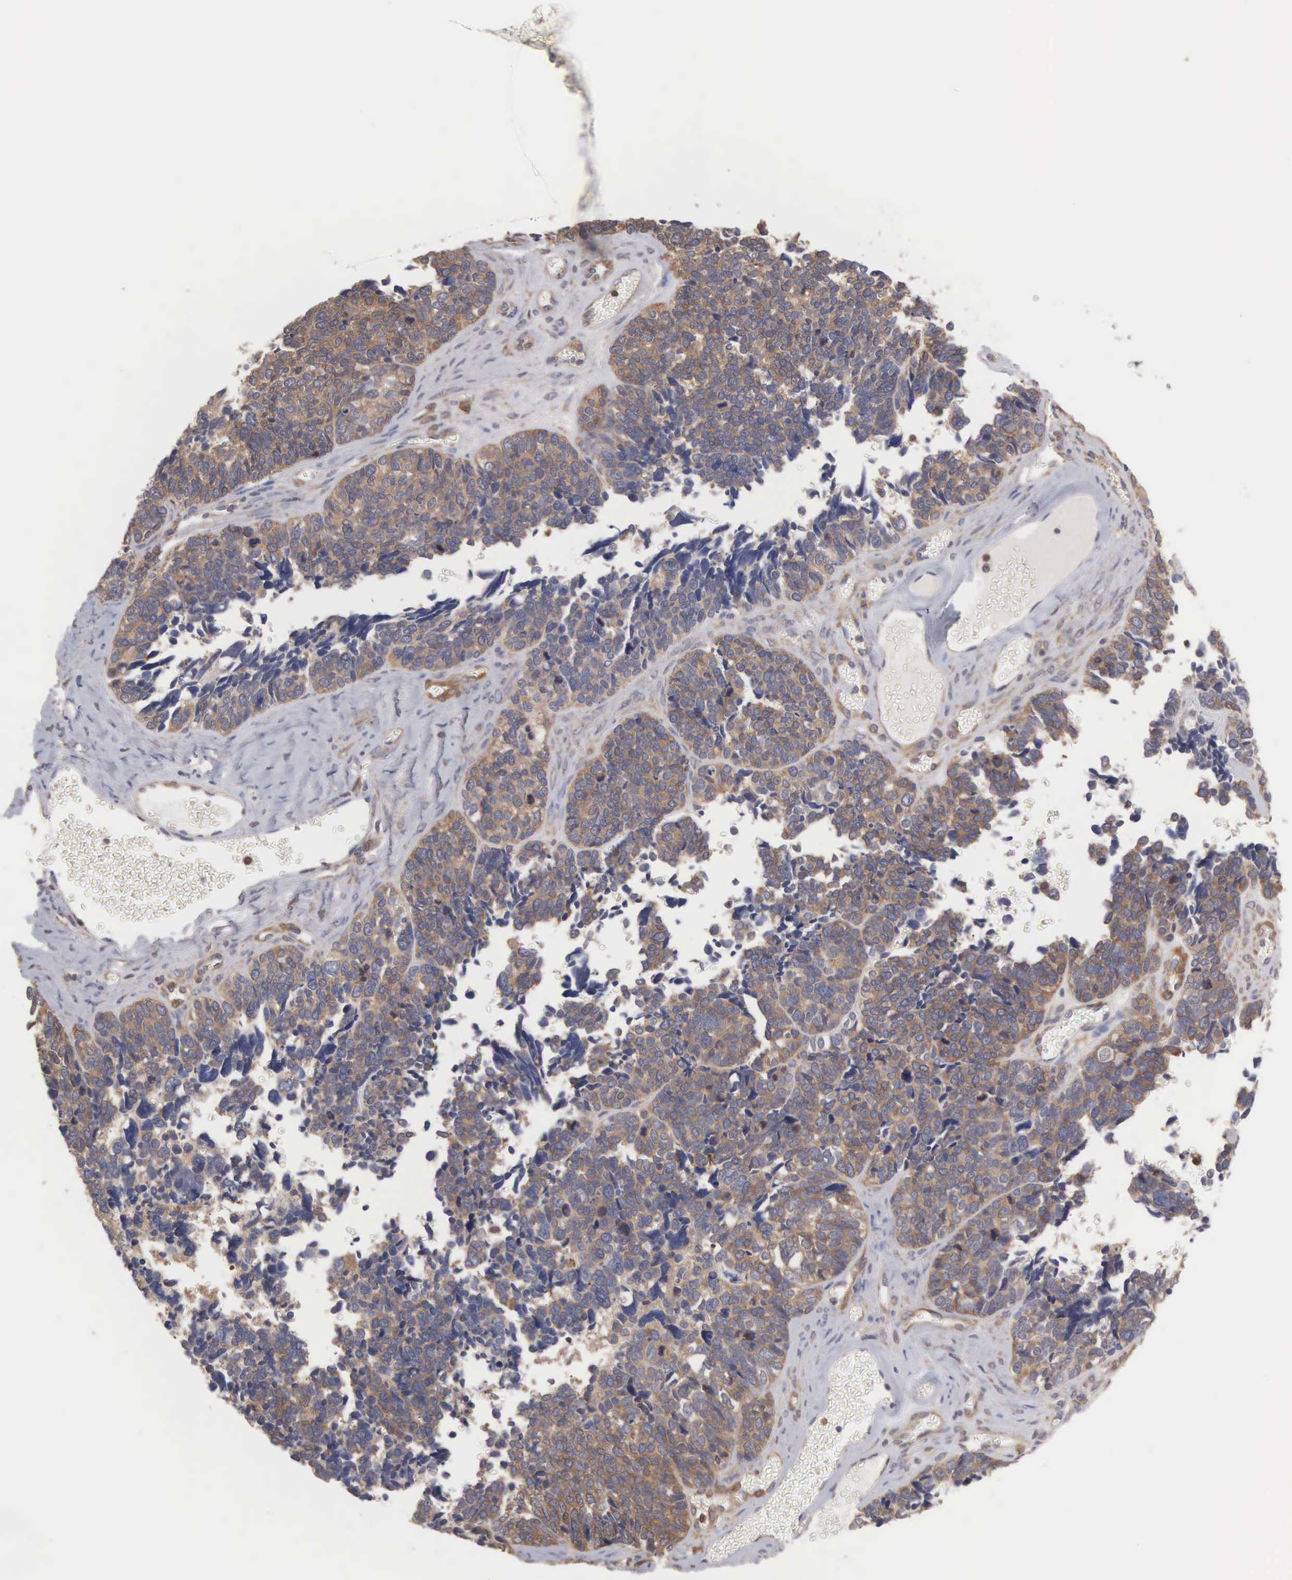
{"staining": {"intensity": "moderate", "quantity": "25%-75%", "location": "cytoplasmic/membranous"}, "tissue": "ovarian cancer", "cell_type": "Tumor cells", "image_type": "cancer", "snomed": [{"axis": "morphology", "description": "Cystadenocarcinoma, serous, NOS"}, {"axis": "topography", "description": "Ovary"}], "caption": "Immunohistochemical staining of serous cystadenocarcinoma (ovarian) shows medium levels of moderate cytoplasmic/membranous protein positivity in about 25%-75% of tumor cells.", "gene": "MTHFD1", "patient": {"sex": "female", "age": 77}}